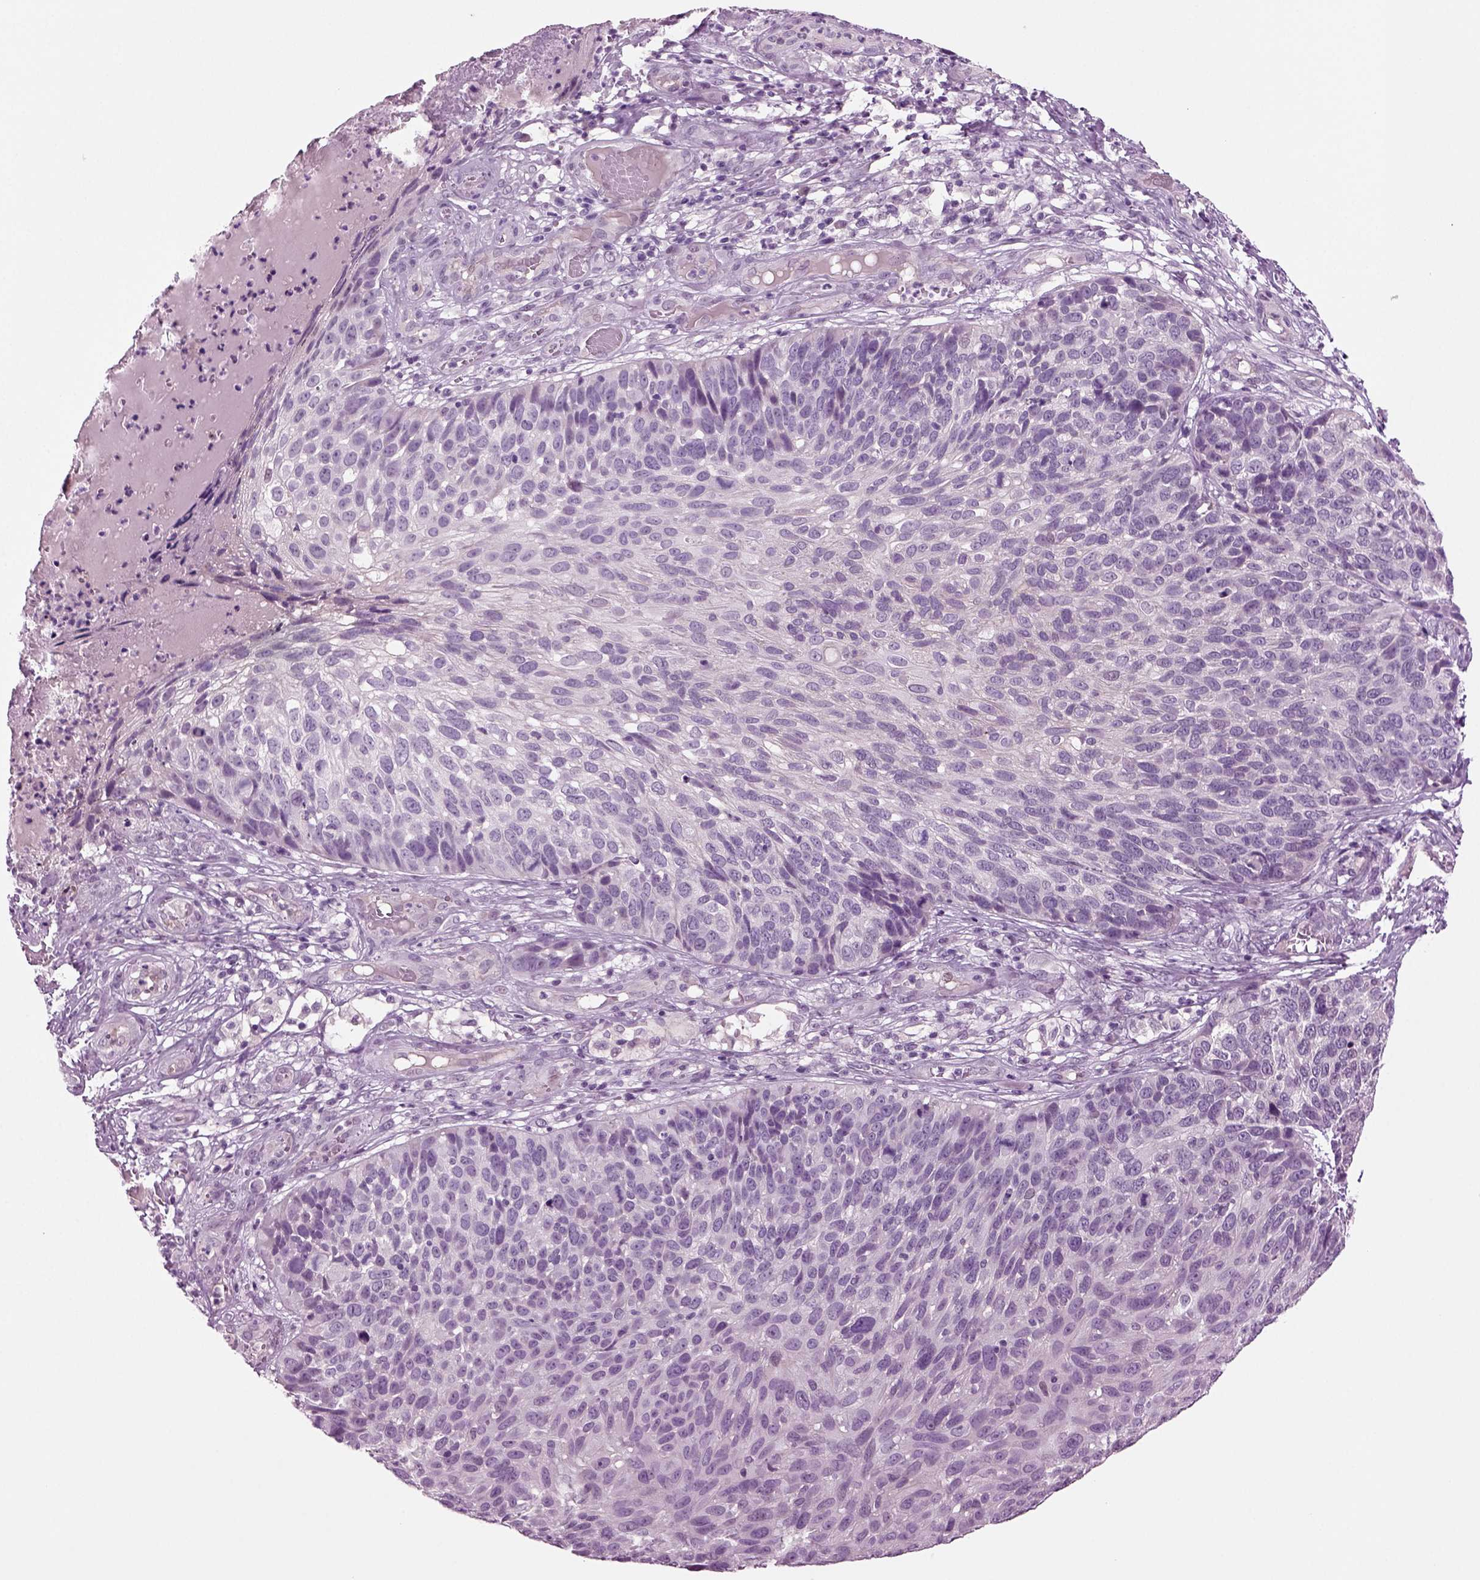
{"staining": {"intensity": "negative", "quantity": "none", "location": "none"}, "tissue": "skin cancer", "cell_type": "Tumor cells", "image_type": "cancer", "snomed": [{"axis": "morphology", "description": "Squamous cell carcinoma, NOS"}, {"axis": "topography", "description": "Skin"}], "caption": "An immunohistochemistry histopathology image of skin cancer (squamous cell carcinoma) is shown. There is no staining in tumor cells of skin cancer (squamous cell carcinoma).", "gene": "COL9A2", "patient": {"sex": "male", "age": 92}}